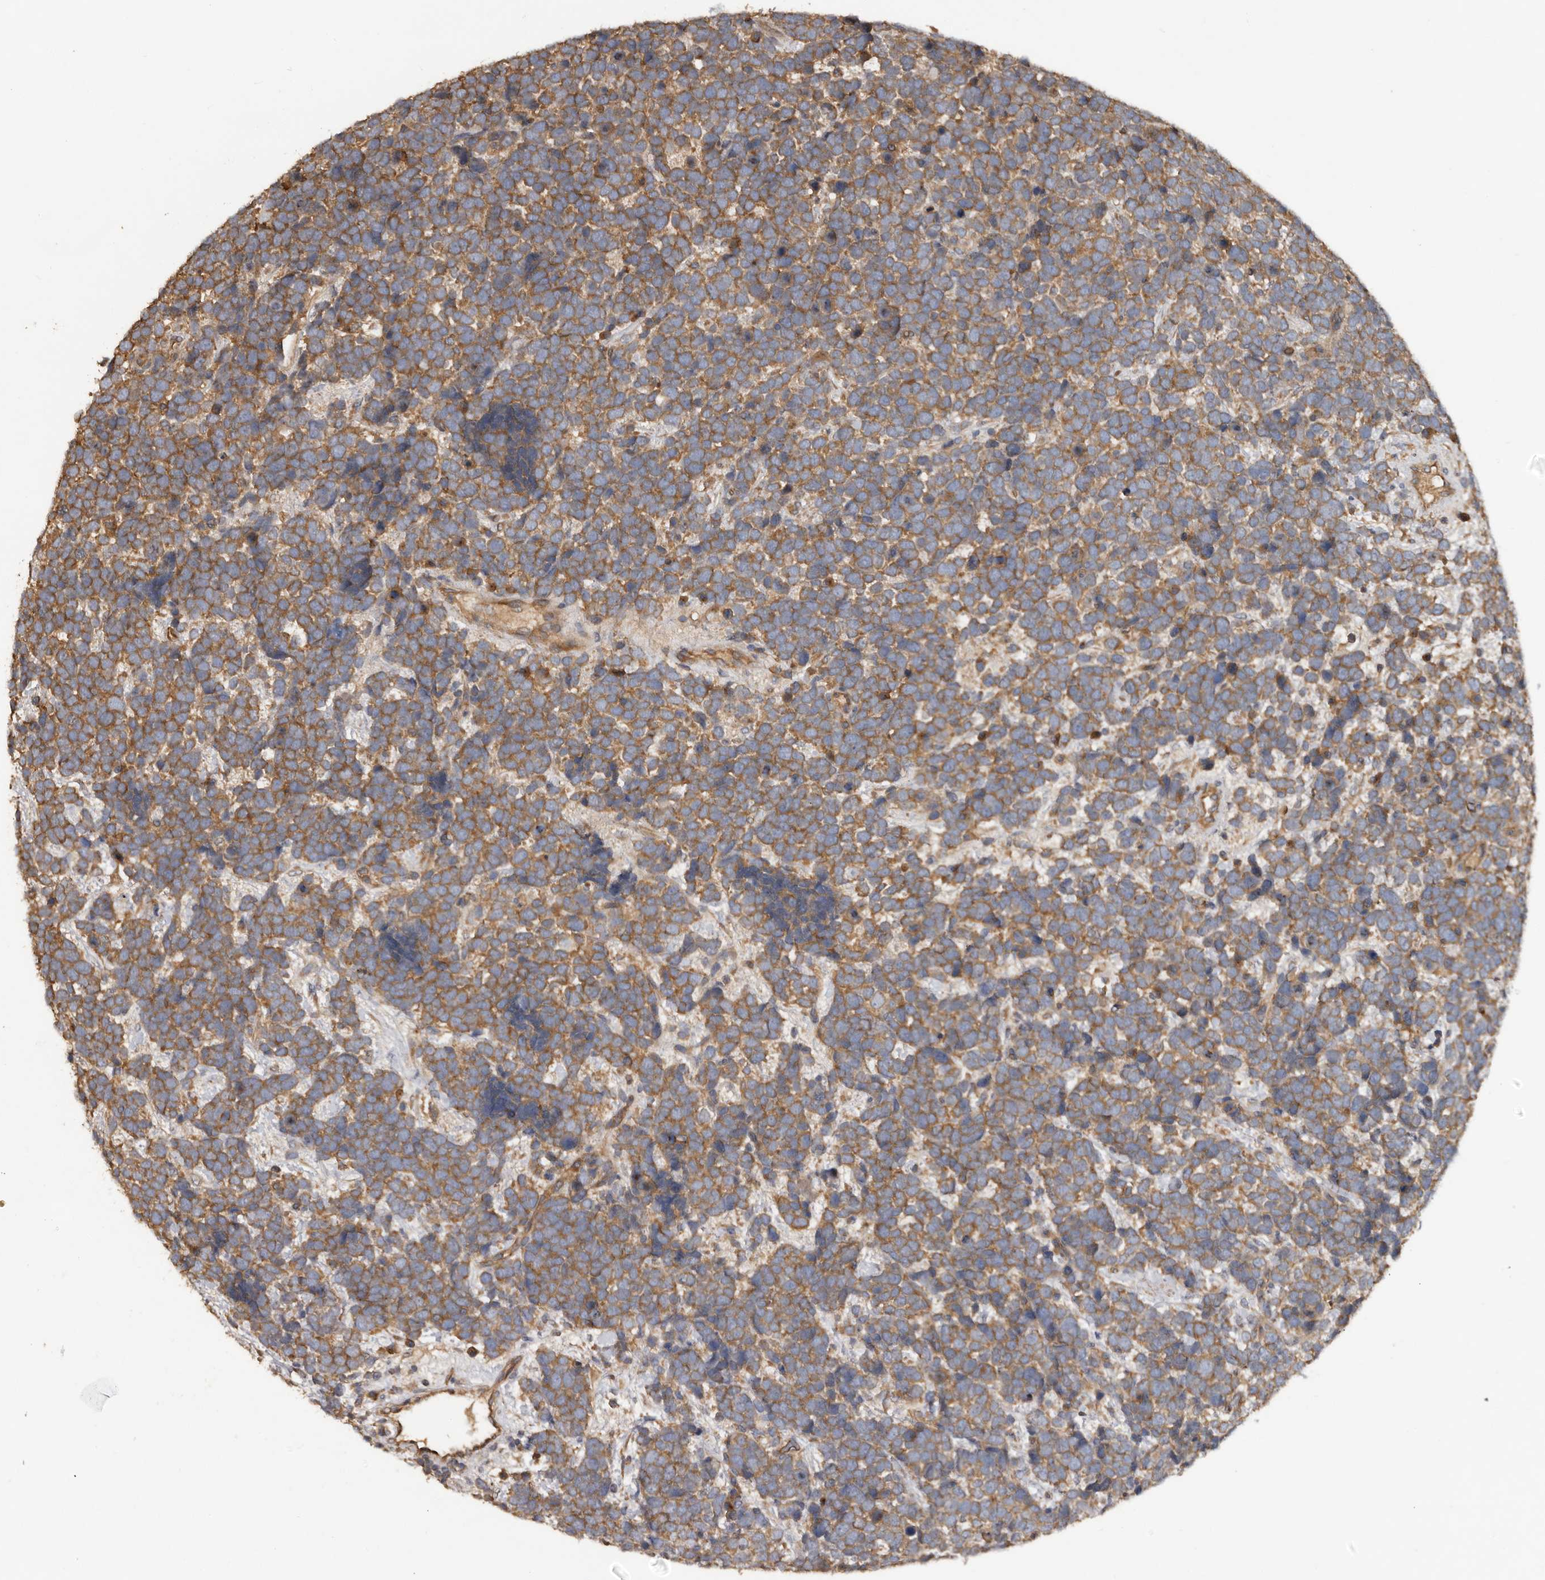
{"staining": {"intensity": "moderate", "quantity": ">75%", "location": "cytoplasmic/membranous"}, "tissue": "urothelial cancer", "cell_type": "Tumor cells", "image_type": "cancer", "snomed": [{"axis": "morphology", "description": "Urothelial carcinoma, High grade"}, {"axis": "topography", "description": "Urinary bladder"}], "caption": "Immunohistochemistry (IHC) histopathology image of neoplastic tissue: urothelial cancer stained using IHC demonstrates medium levels of moderate protein expression localized specifically in the cytoplasmic/membranous of tumor cells, appearing as a cytoplasmic/membranous brown color.", "gene": "FLCN", "patient": {"sex": "female", "age": 82}}